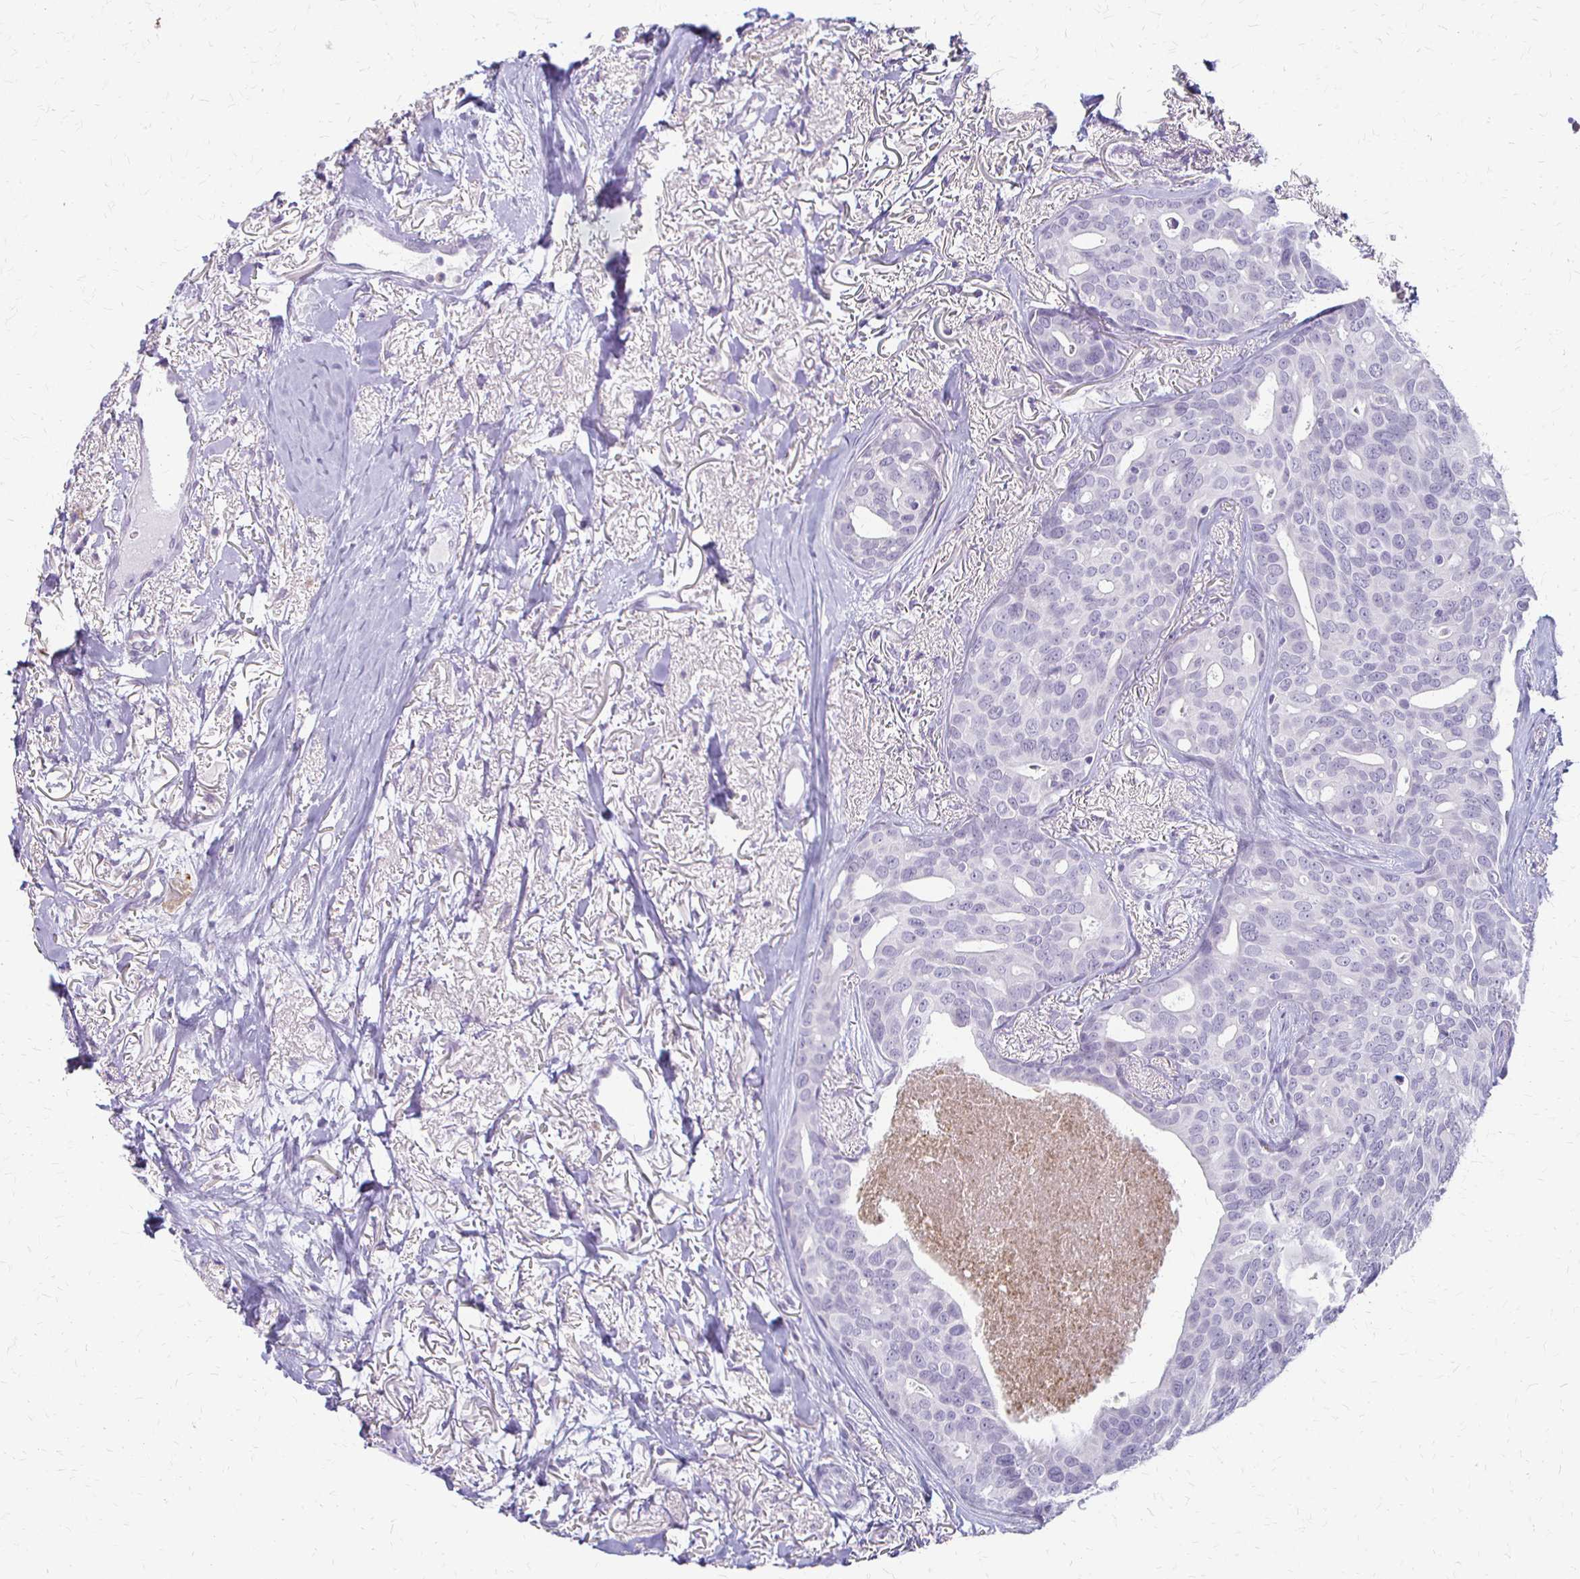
{"staining": {"intensity": "negative", "quantity": "none", "location": "none"}, "tissue": "breast cancer", "cell_type": "Tumor cells", "image_type": "cancer", "snomed": [{"axis": "morphology", "description": "Duct carcinoma"}, {"axis": "topography", "description": "Breast"}], "caption": "The photomicrograph shows no significant staining in tumor cells of breast cancer (intraductal carcinoma).", "gene": "ACP5", "patient": {"sex": "female", "age": 54}}